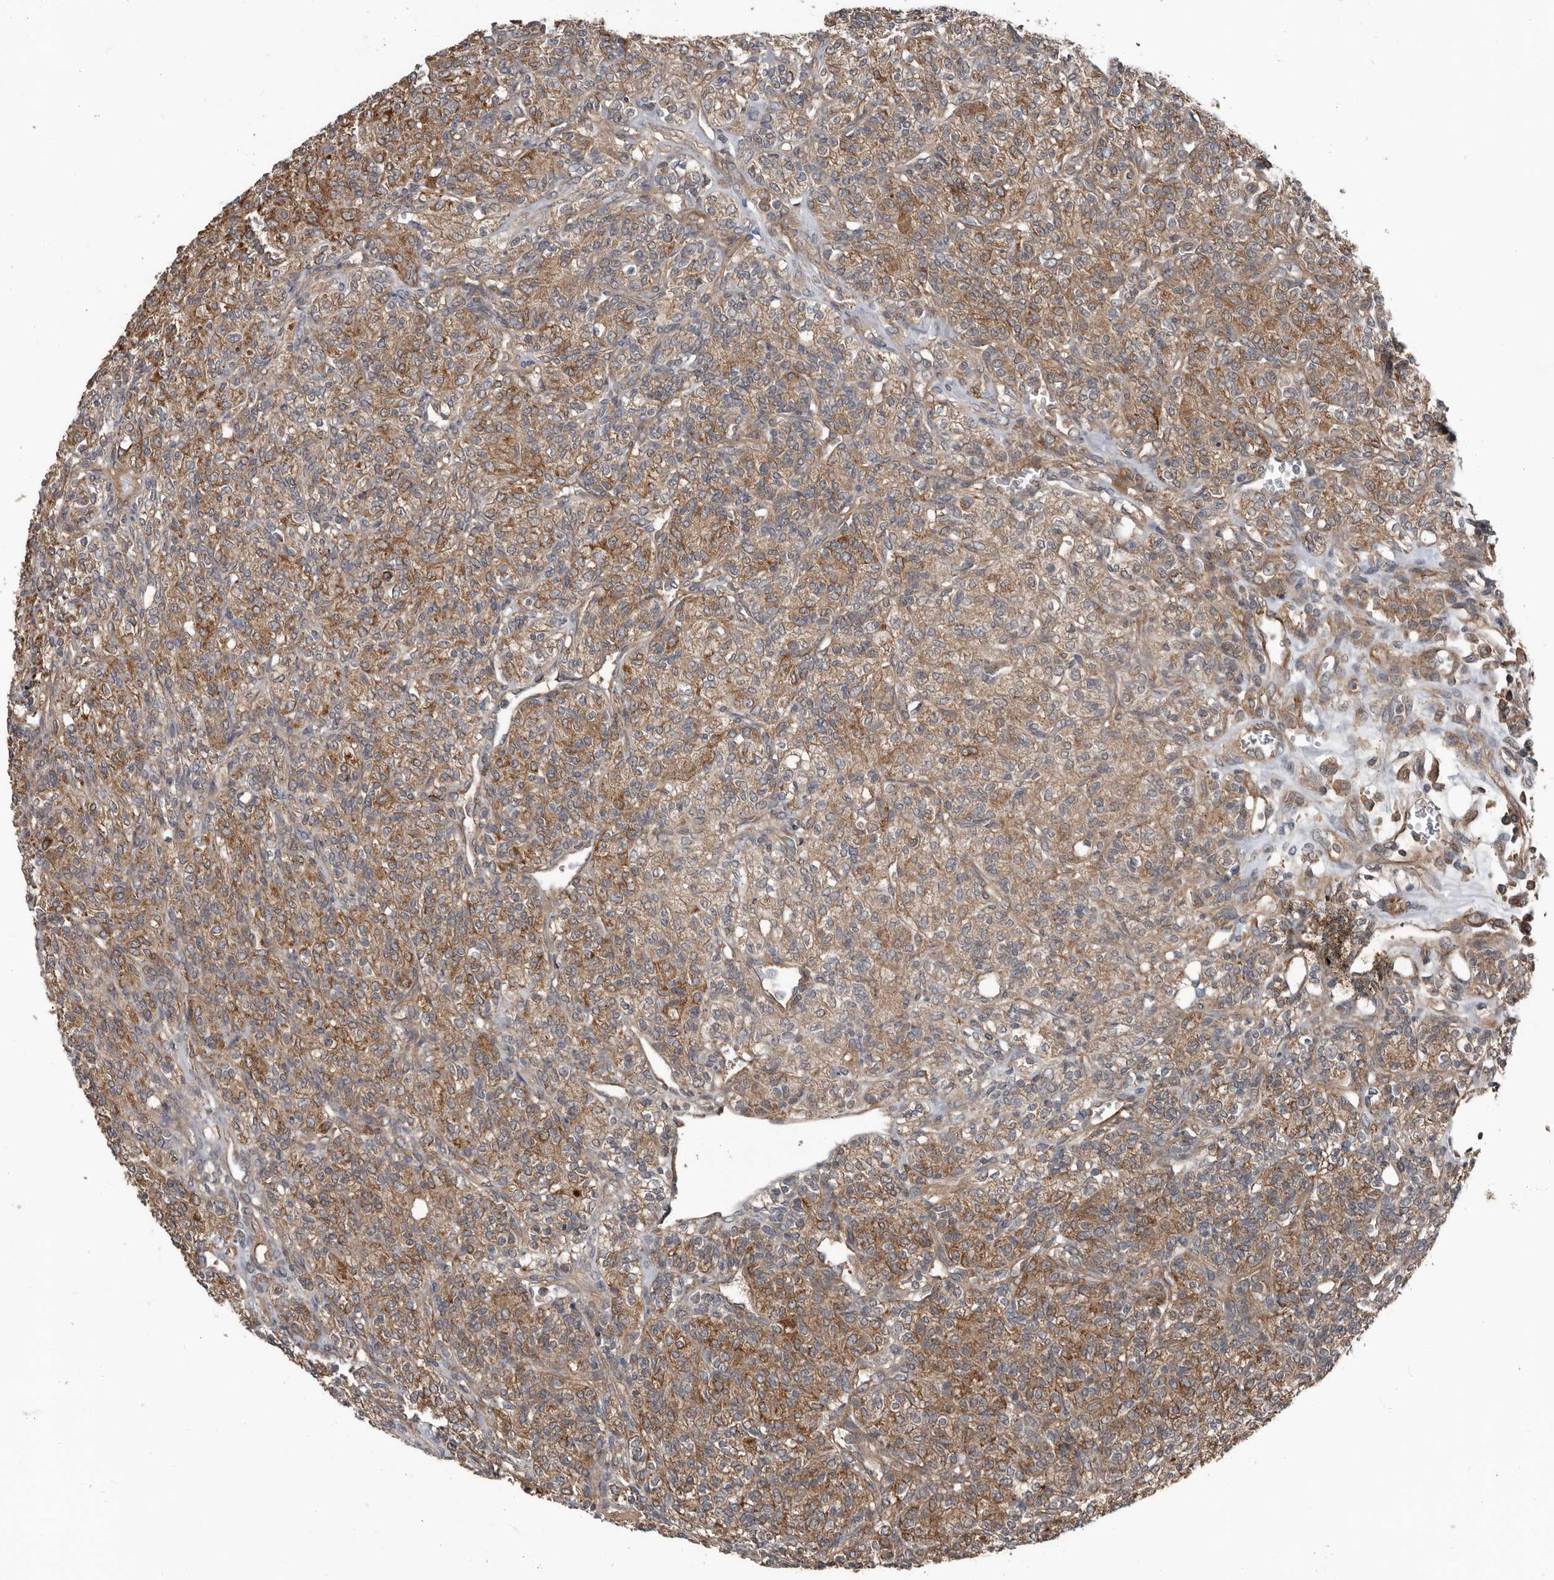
{"staining": {"intensity": "moderate", "quantity": ">75%", "location": "cytoplasmic/membranous"}, "tissue": "renal cancer", "cell_type": "Tumor cells", "image_type": "cancer", "snomed": [{"axis": "morphology", "description": "Adenocarcinoma, NOS"}, {"axis": "topography", "description": "Kidney"}], "caption": "IHC of human renal cancer (adenocarcinoma) reveals medium levels of moderate cytoplasmic/membranous staining in about >75% of tumor cells.", "gene": "DNAJB4", "patient": {"sex": "male", "age": 77}}